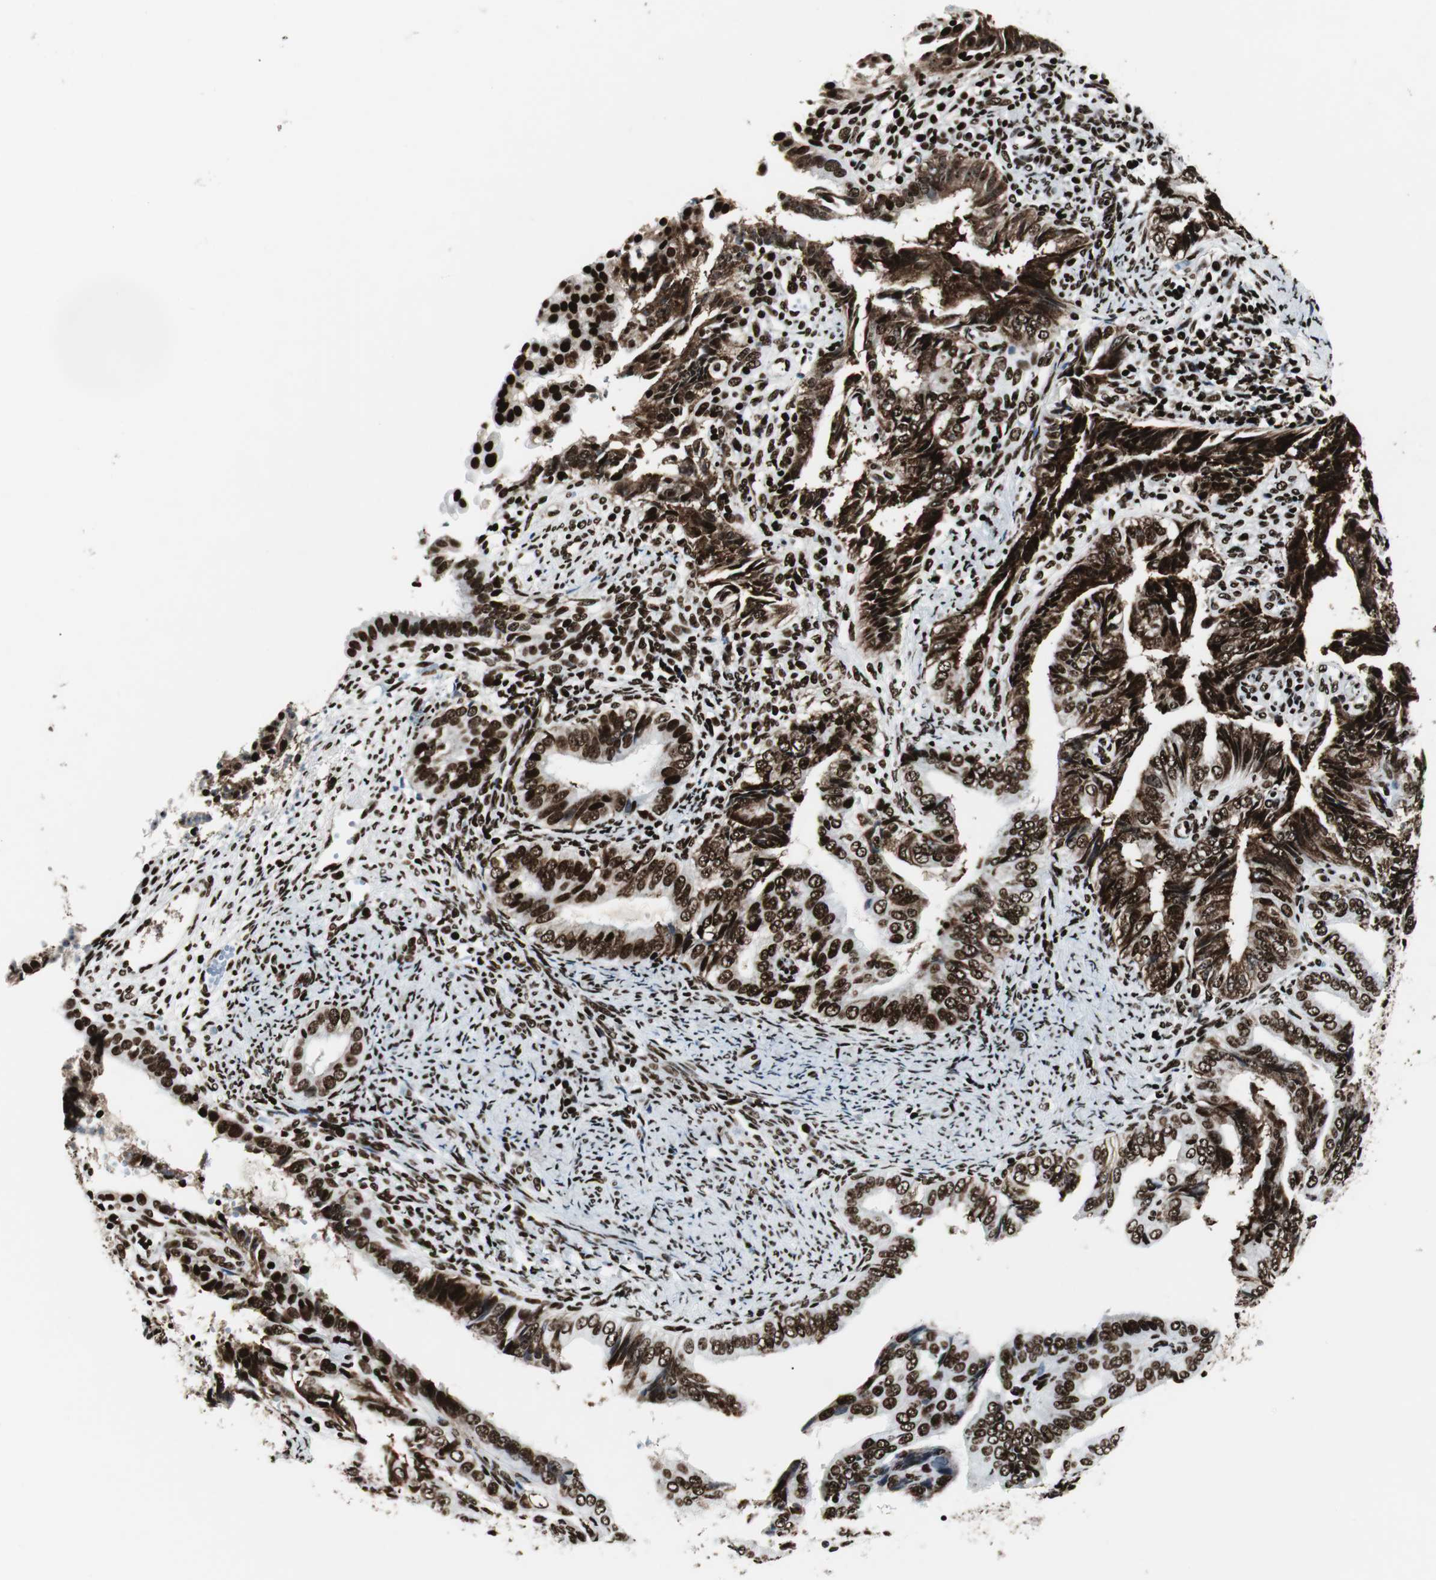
{"staining": {"intensity": "strong", "quantity": ">75%", "location": "cytoplasmic/membranous,nuclear"}, "tissue": "endometrial cancer", "cell_type": "Tumor cells", "image_type": "cancer", "snomed": [{"axis": "morphology", "description": "Adenocarcinoma, NOS"}, {"axis": "topography", "description": "Endometrium"}], "caption": "High-magnification brightfield microscopy of endometrial adenocarcinoma stained with DAB (brown) and counterstained with hematoxylin (blue). tumor cells exhibit strong cytoplasmic/membranous and nuclear staining is present in approximately>75% of cells.", "gene": "NCL", "patient": {"sex": "female", "age": 58}}